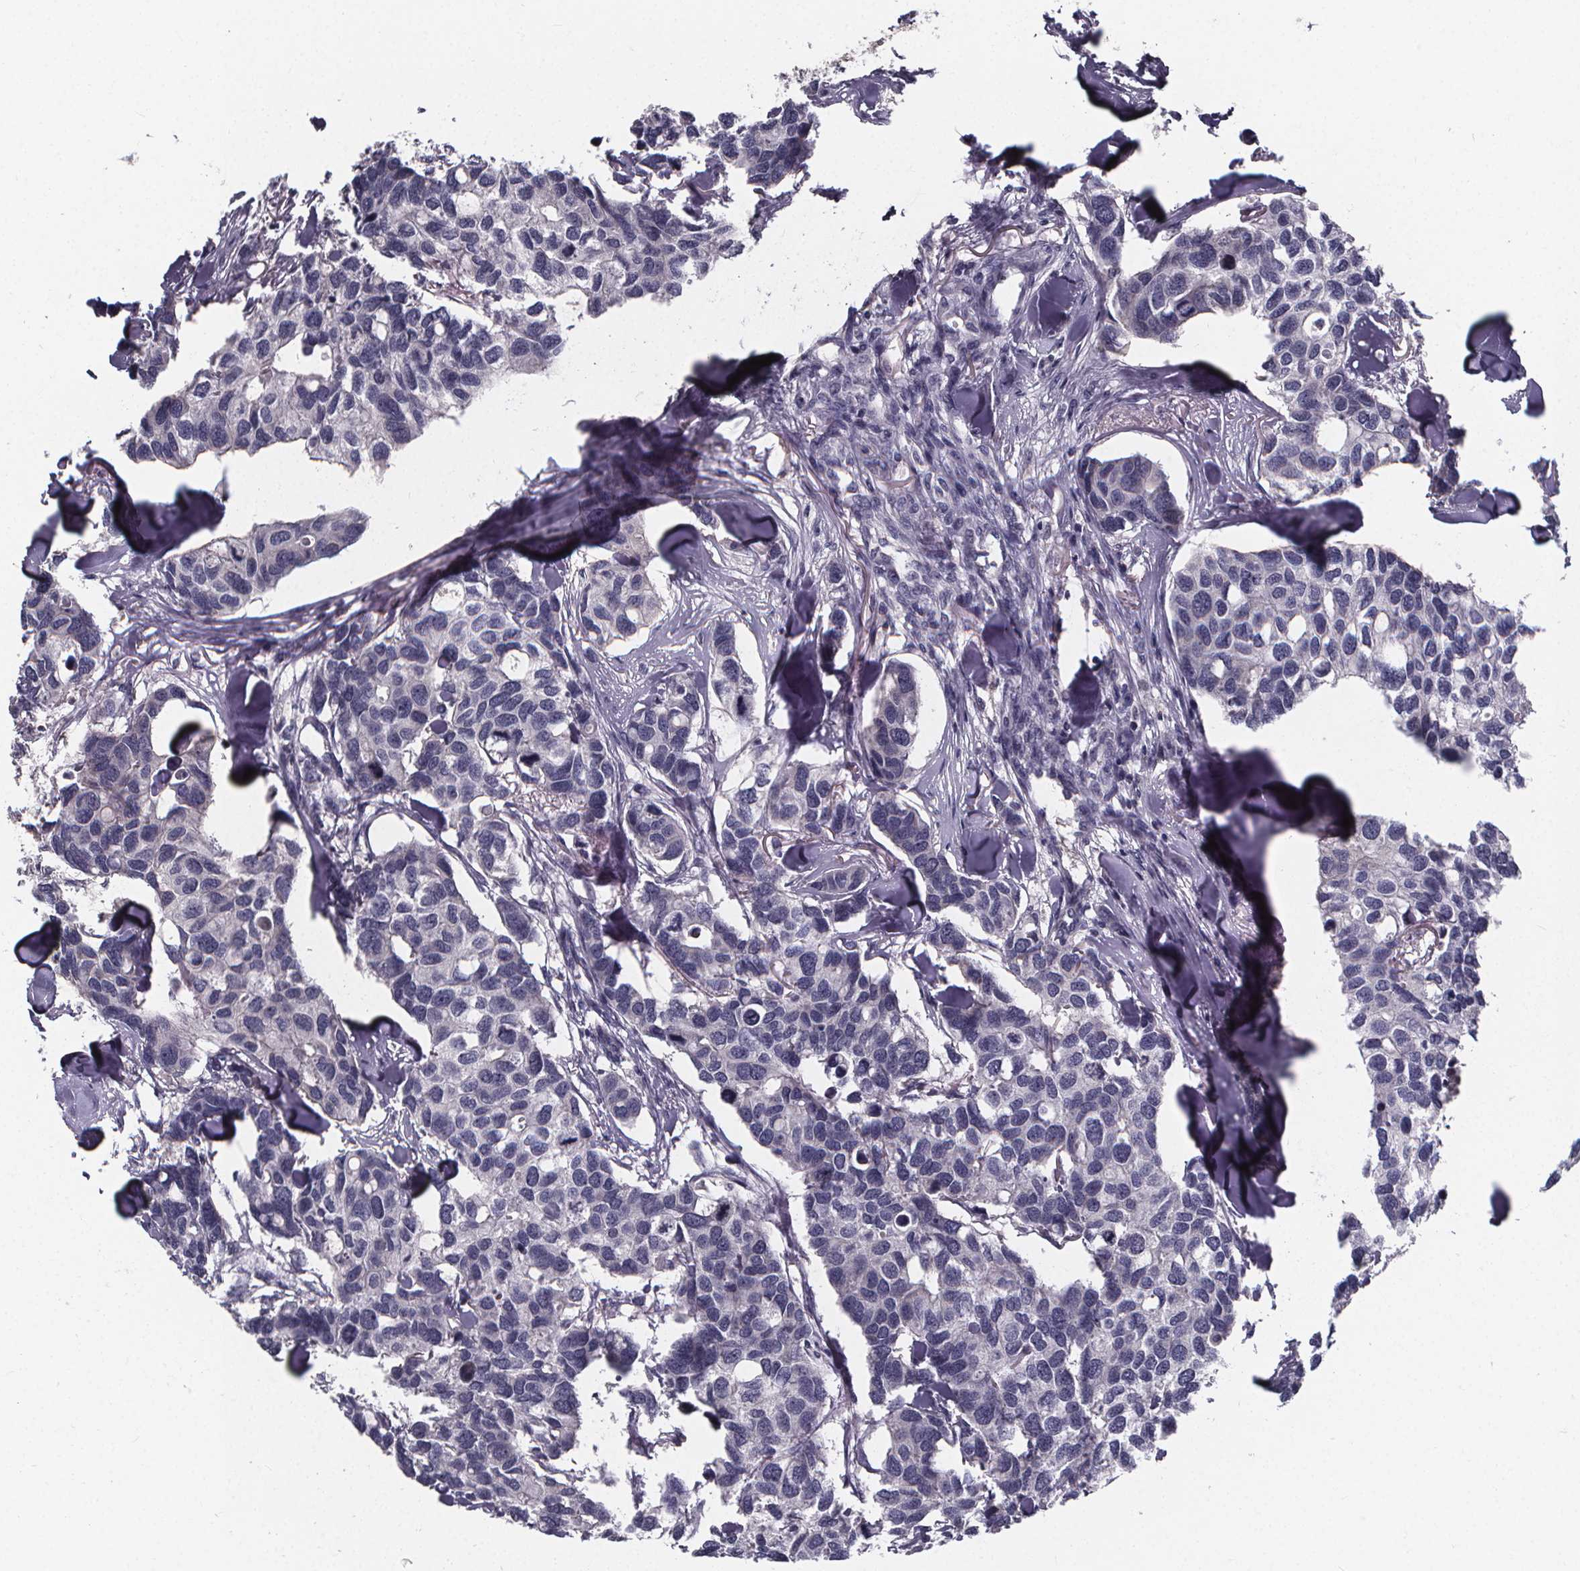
{"staining": {"intensity": "negative", "quantity": "none", "location": "none"}, "tissue": "breast cancer", "cell_type": "Tumor cells", "image_type": "cancer", "snomed": [{"axis": "morphology", "description": "Duct carcinoma"}, {"axis": "topography", "description": "Breast"}], "caption": "Immunohistochemical staining of human breast cancer demonstrates no significant positivity in tumor cells.", "gene": "AGT", "patient": {"sex": "female", "age": 83}}